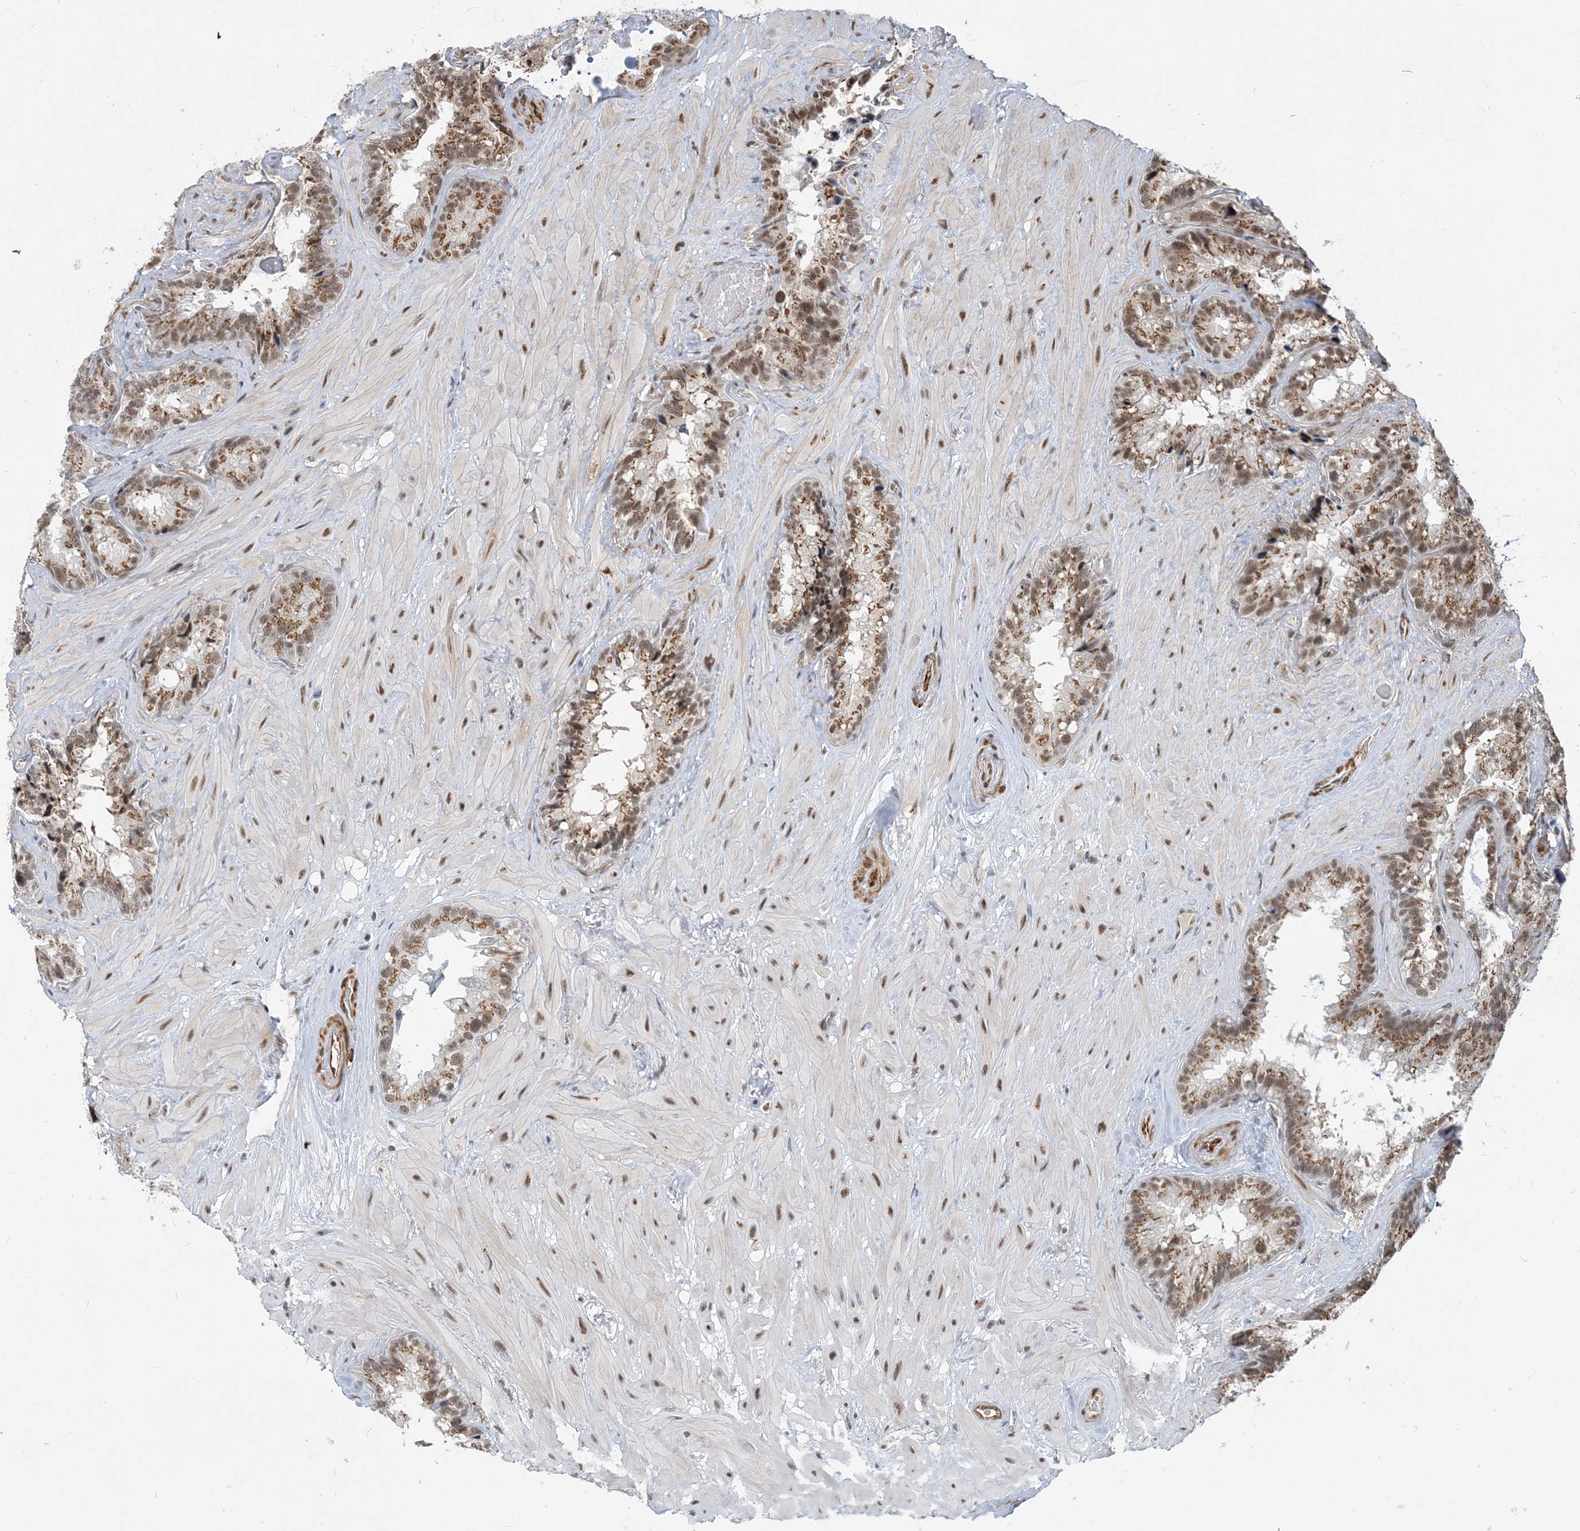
{"staining": {"intensity": "moderate", "quantity": ">75%", "location": "cytoplasmic/membranous,nuclear"}, "tissue": "seminal vesicle", "cell_type": "Glandular cells", "image_type": "normal", "snomed": [{"axis": "morphology", "description": "Normal tissue, NOS"}, {"axis": "topography", "description": "Prostate"}, {"axis": "topography", "description": "Seminal veicle"}], "caption": "DAB (3,3'-diaminobenzidine) immunohistochemical staining of normal seminal vesicle reveals moderate cytoplasmic/membranous,nuclear protein expression in approximately >75% of glandular cells.", "gene": "PLRG1", "patient": {"sex": "male", "age": 68}}